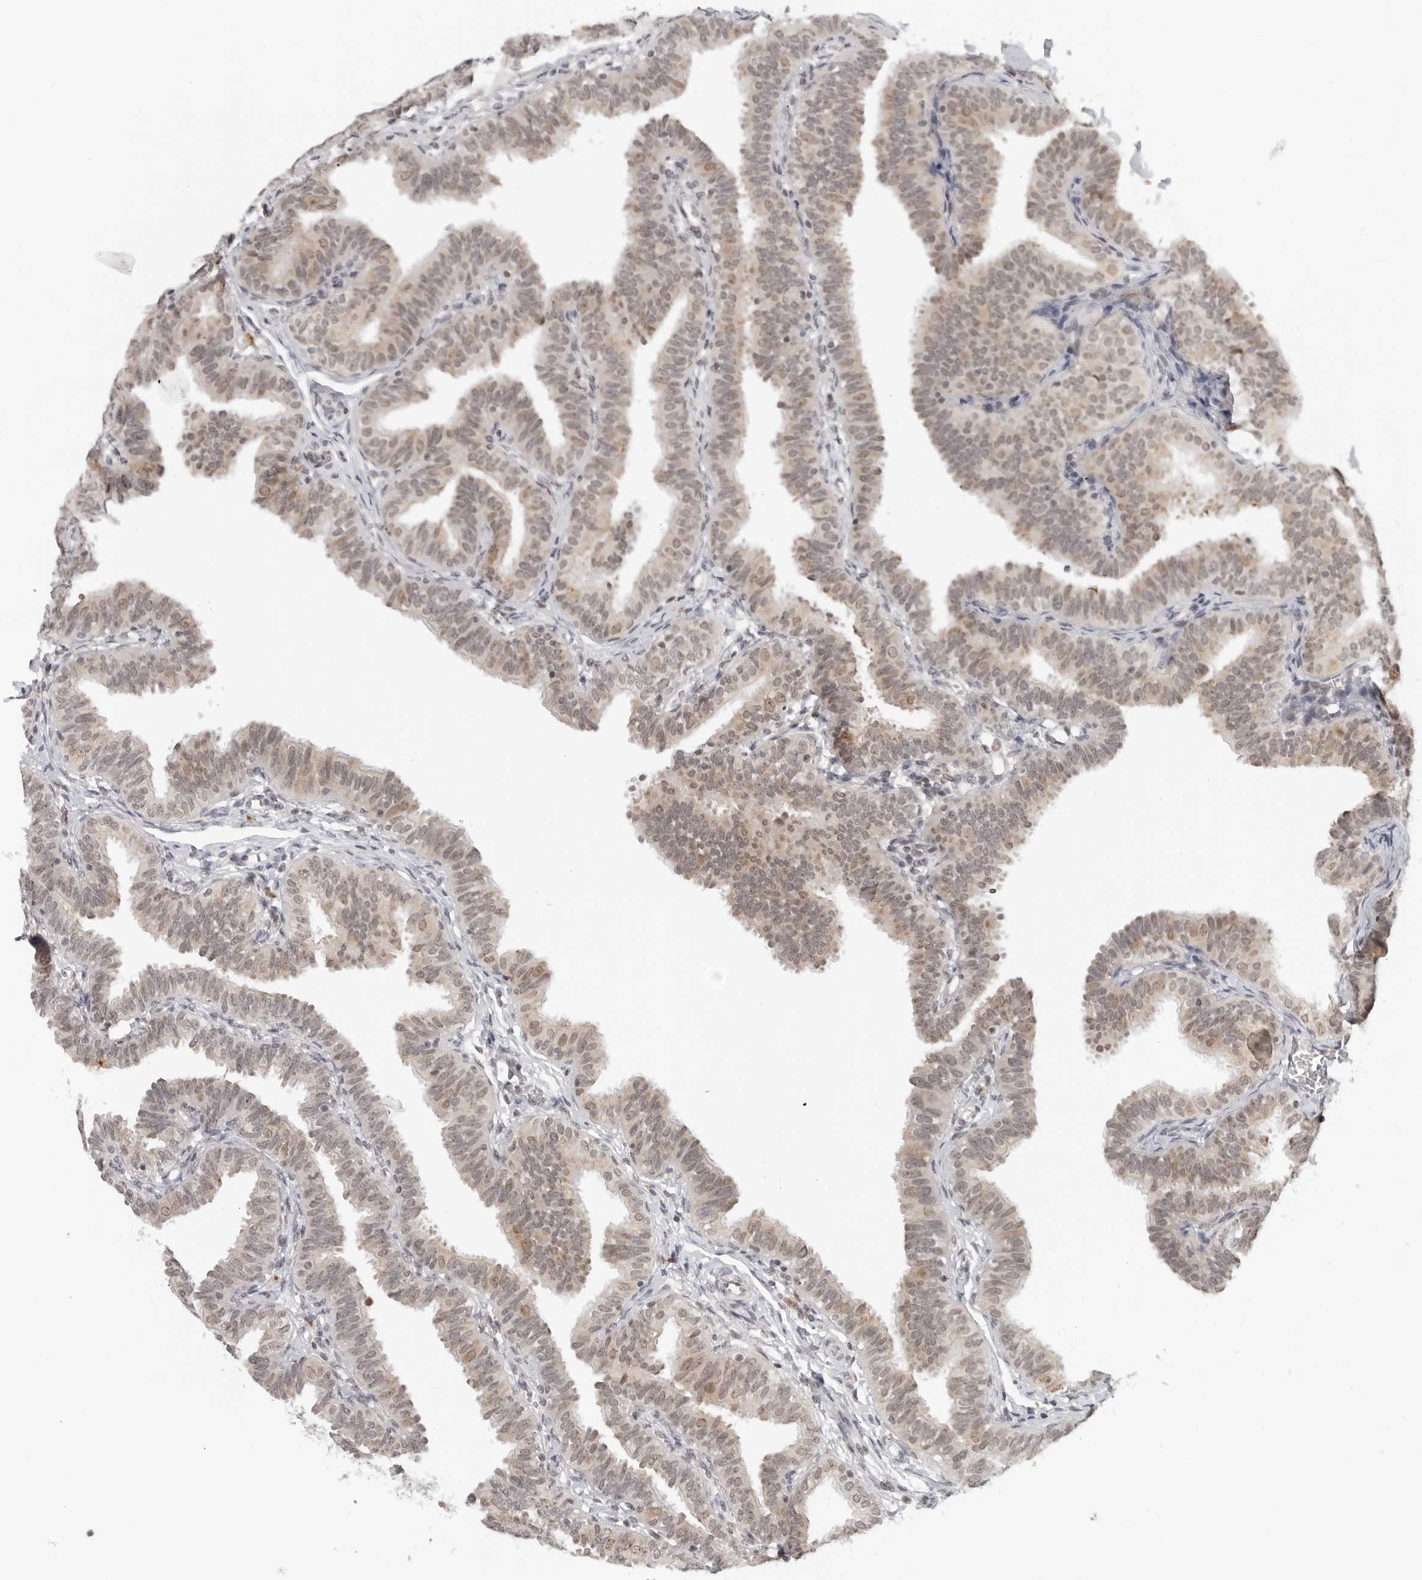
{"staining": {"intensity": "weak", "quantity": "25%-75%", "location": "nuclear"}, "tissue": "fallopian tube", "cell_type": "Glandular cells", "image_type": "normal", "snomed": [{"axis": "morphology", "description": "Normal tissue, NOS"}, {"axis": "topography", "description": "Fallopian tube"}], "caption": "The image exhibits immunohistochemical staining of benign fallopian tube. There is weak nuclear staining is seen in approximately 25%-75% of glandular cells. The staining is performed using DAB brown chromogen to label protein expression. The nuclei are counter-stained blue using hematoxylin.", "gene": "TOX4", "patient": {"sex": "female", "age": 35}}